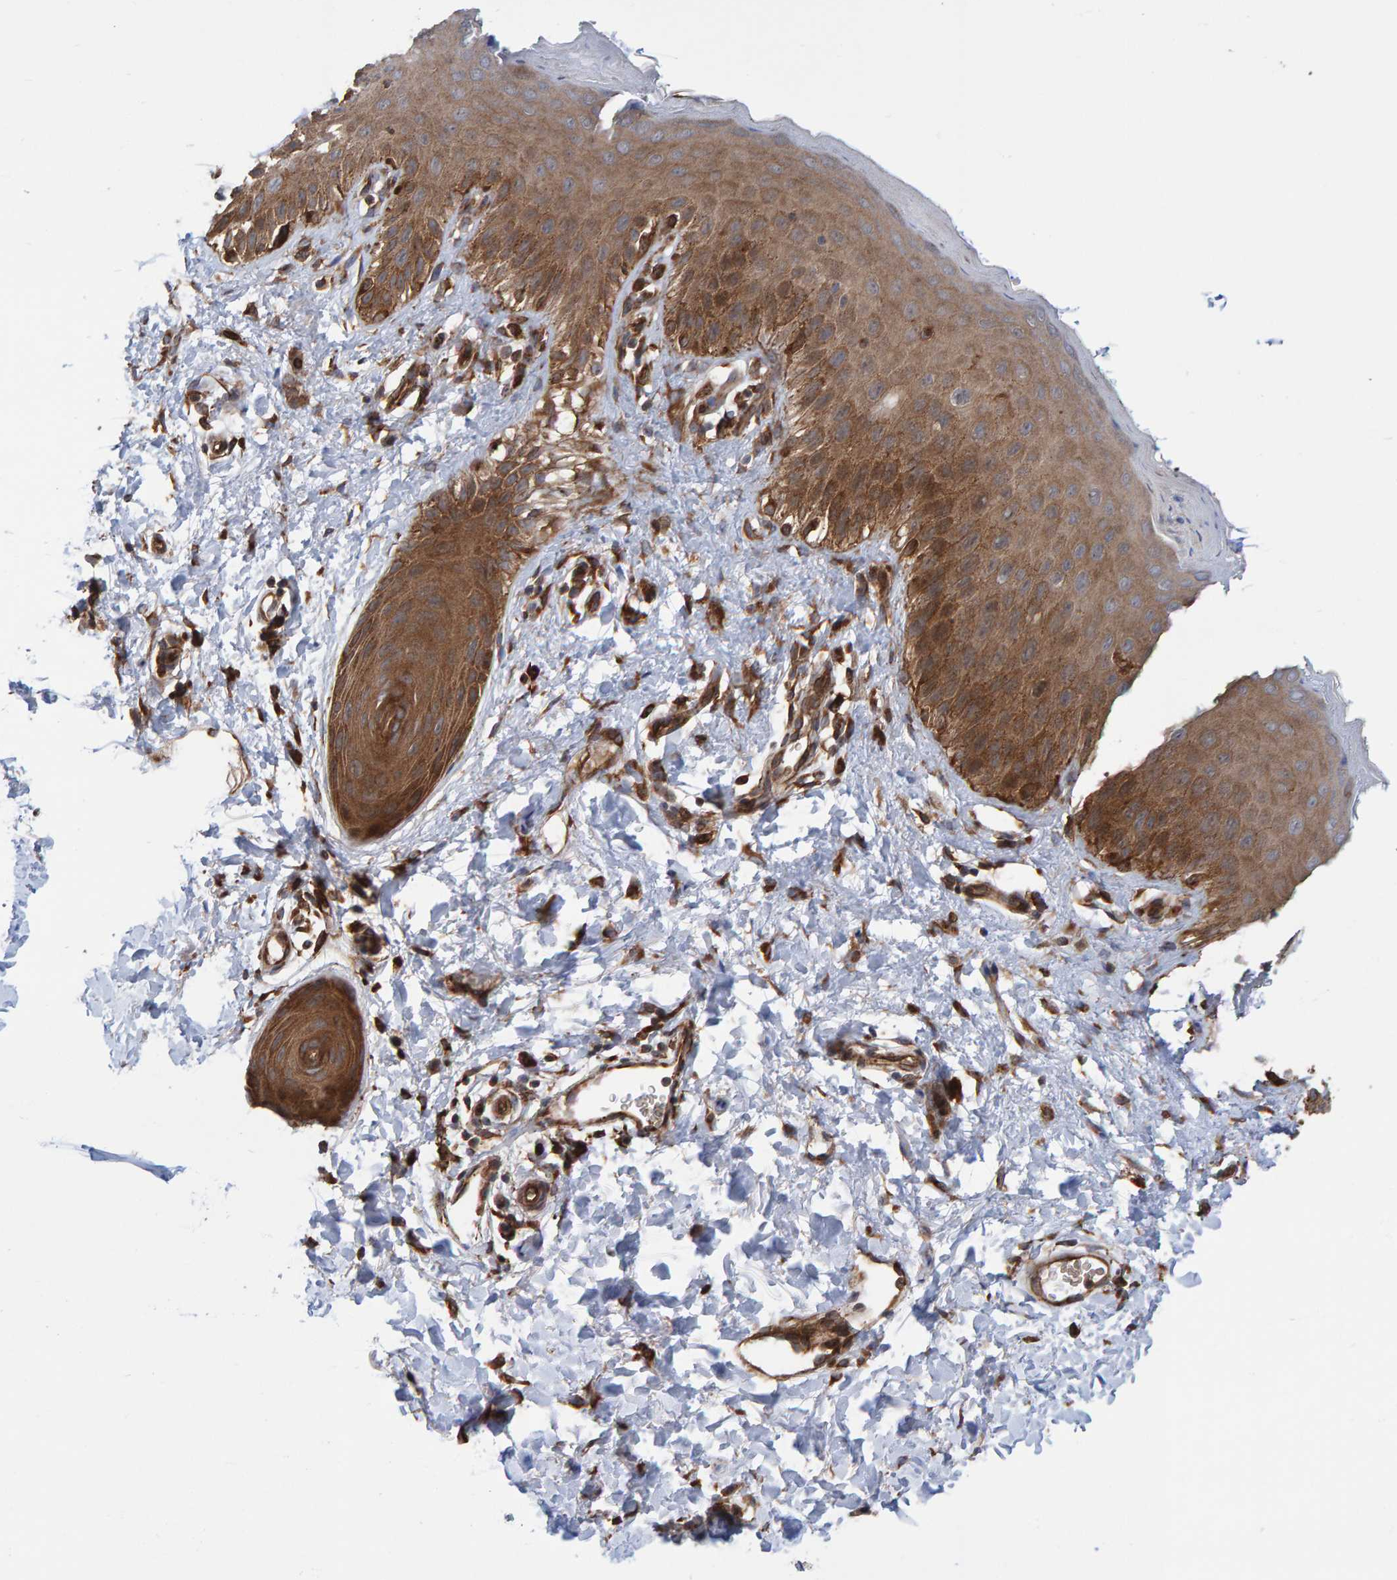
{"staining": {"intensity": "moderate", "quantity": ">75%", "location": "cytoplasmic/membranous"}, "tissue": "skin", "cell_type": "Epidermal cells", "image_type": "normal", "snomed": [{"axis": "morphology", "description": "Normal tissue, NOS"}, {"axis": "topography", "description": "Anal"}], "caption": "Immunohistochemistry of benign skin displays medium levels of moderate cytoplasmic/membranous expression in approximately >75% of epidermal cells.", "gene": "KIAA0753", "patient": {"sex": "male", "age": 44}}